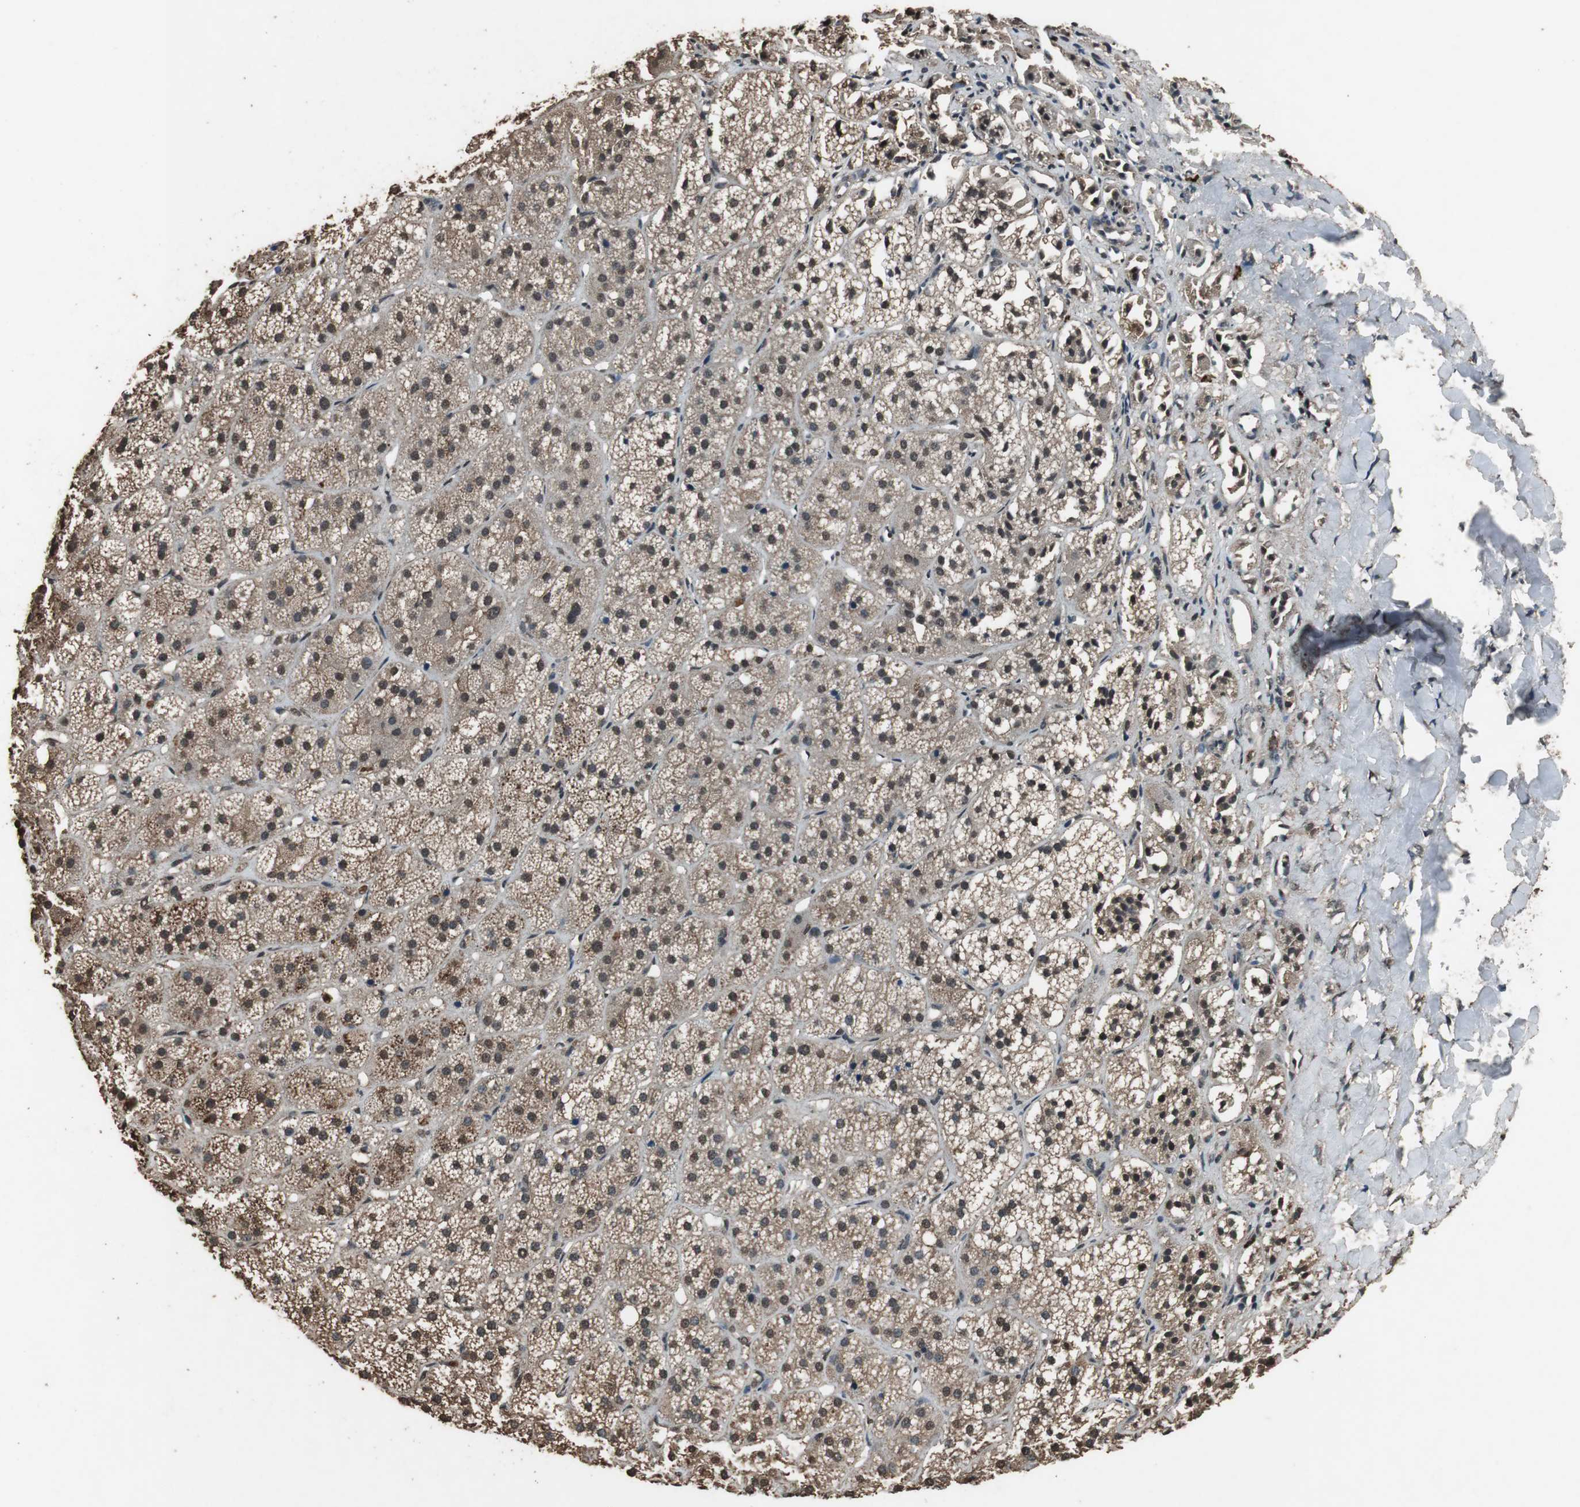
{"staining": {"intensity": "strong", "quantity": ">75%", "location": "cytoplasmic/membranous,nuclear"}, "tissue": "adrenal gland", "cell_type": "Glandular cells", "image_type": "normal", "snomed": [{"axis": "morphology", "description": "Normal tissue, NOS"}, {"axis": "topography", "description": "Adrenal gland"}], "caption": "Immunohistochemical staining of normal adrenal gland demonstrates high levels of strong cytoplasmic/membranous,nuclear expression in approximately >75% of glandular cells.", "gene": "PPP1R13B", "patient": {"sex": "female", "age": 71}}